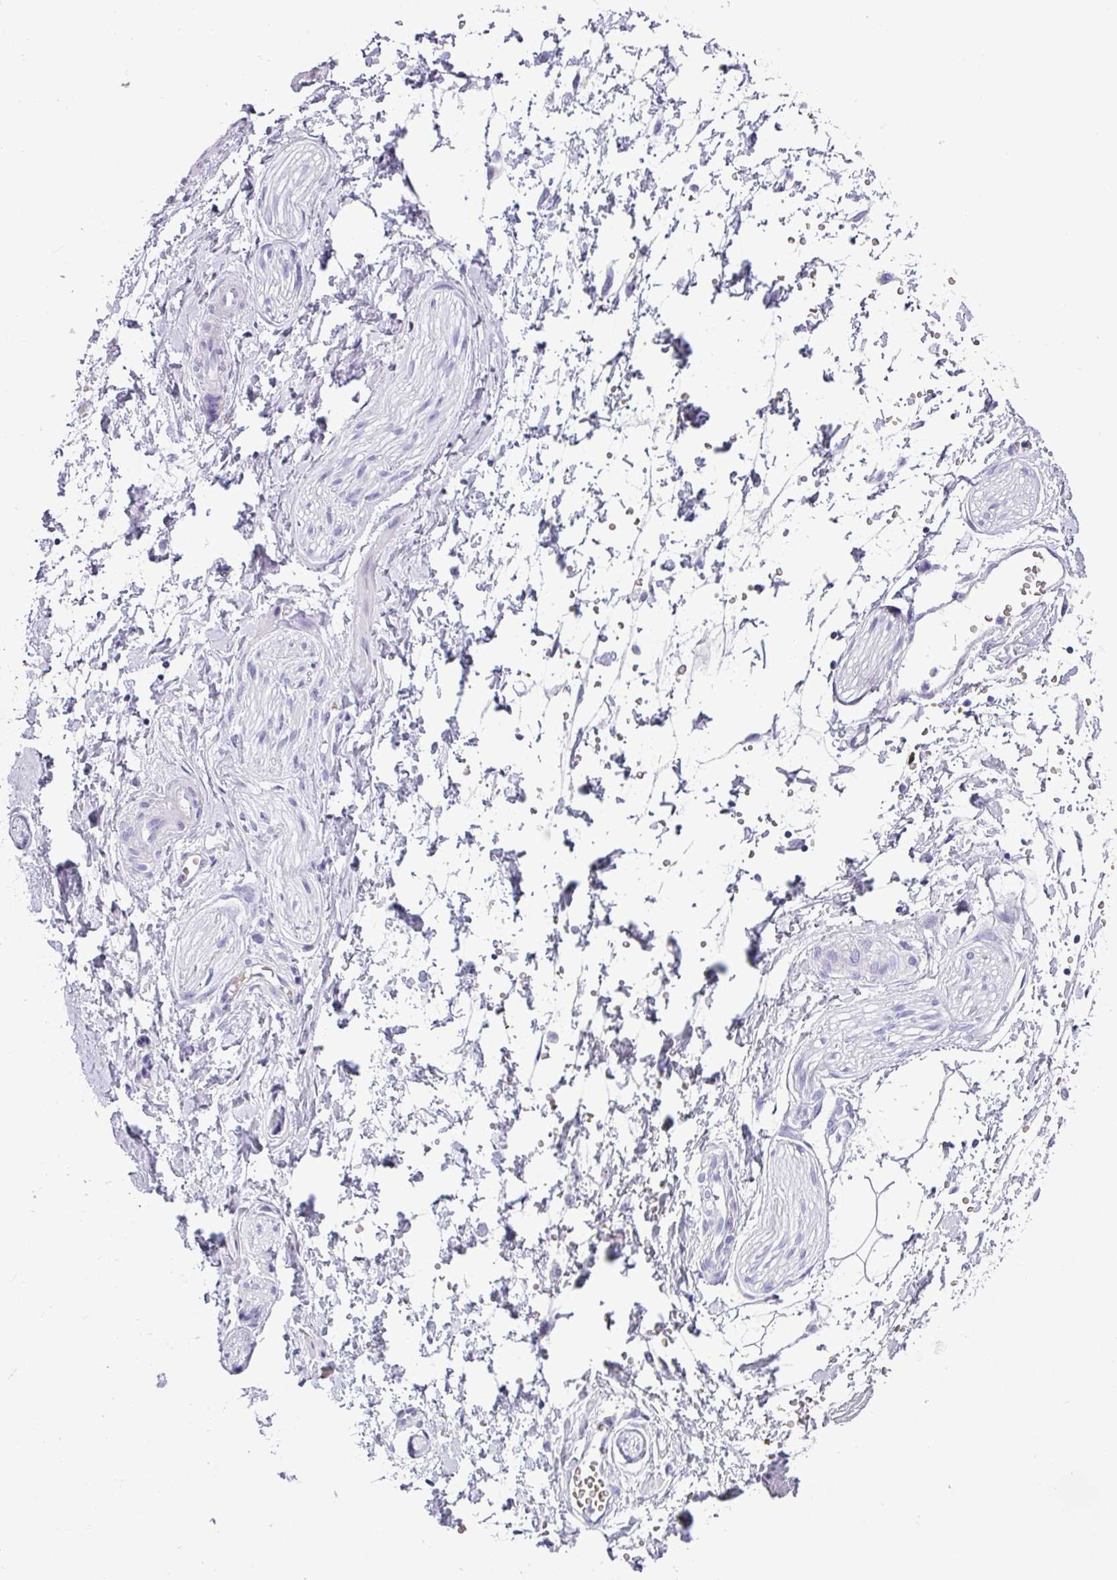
{"staining": {"intensity": "negative", "quantity": "none", "location": "none"}, "tissue": "adipose tissue", "cell_type": "Adipocytes", "image_type": "normal", "snomed": [{"axis": "morphology", "description": "Normal tissue, NOS"}, {"axis": "topography", "description": "Prostate"}, {"axis": "topography", "description": "Peripheral nerve tissue"}], "caption": "The histopathology image displays no staining of adipocytes in unremarkable adipose tissue. (Immunohistochemistry (ihc), brightfield microscopy, high magnification).", "gene": "CRYBB2", "patient": {"sex": "male", "age": 55}}